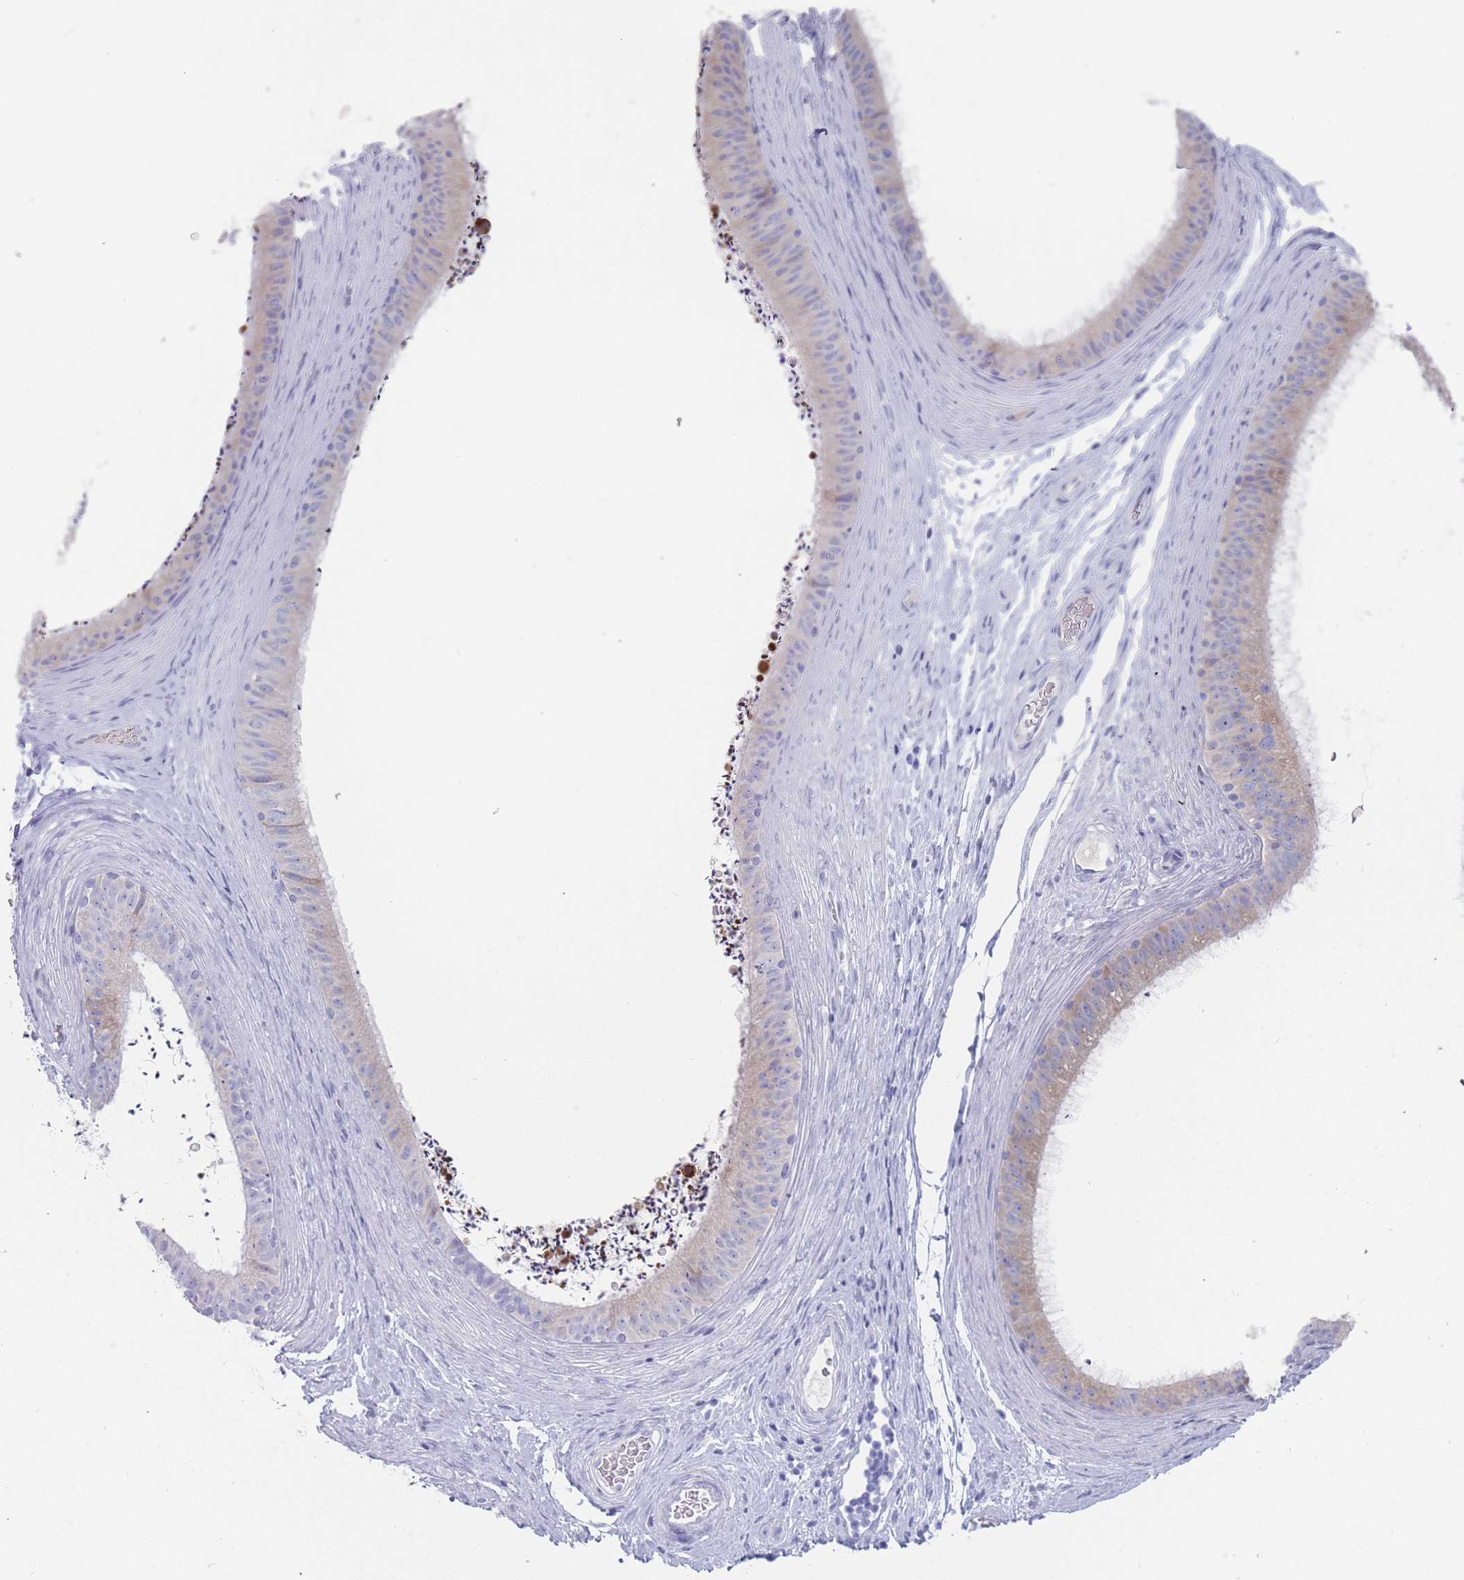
{"staining": {"intensity": "negative", "quantity": "none", "location": "none"}, "tissue": "epididymis", "cell_type": "Glandular cells", "image_type": "normal", "snomed": [{"axis": "morphology", "description": "Normal tissue, NOS"}, {"axis": "topography", "description": "Testis"}, {"axis": "topography", "description": "Epididymis"}], "caption": "Immunohistochemistry (IHC) of normal human epididymis displays no positivity in glandular cells.", "gene": "ST8SIA5", "patient": {"sex": "male", "age": 41}}